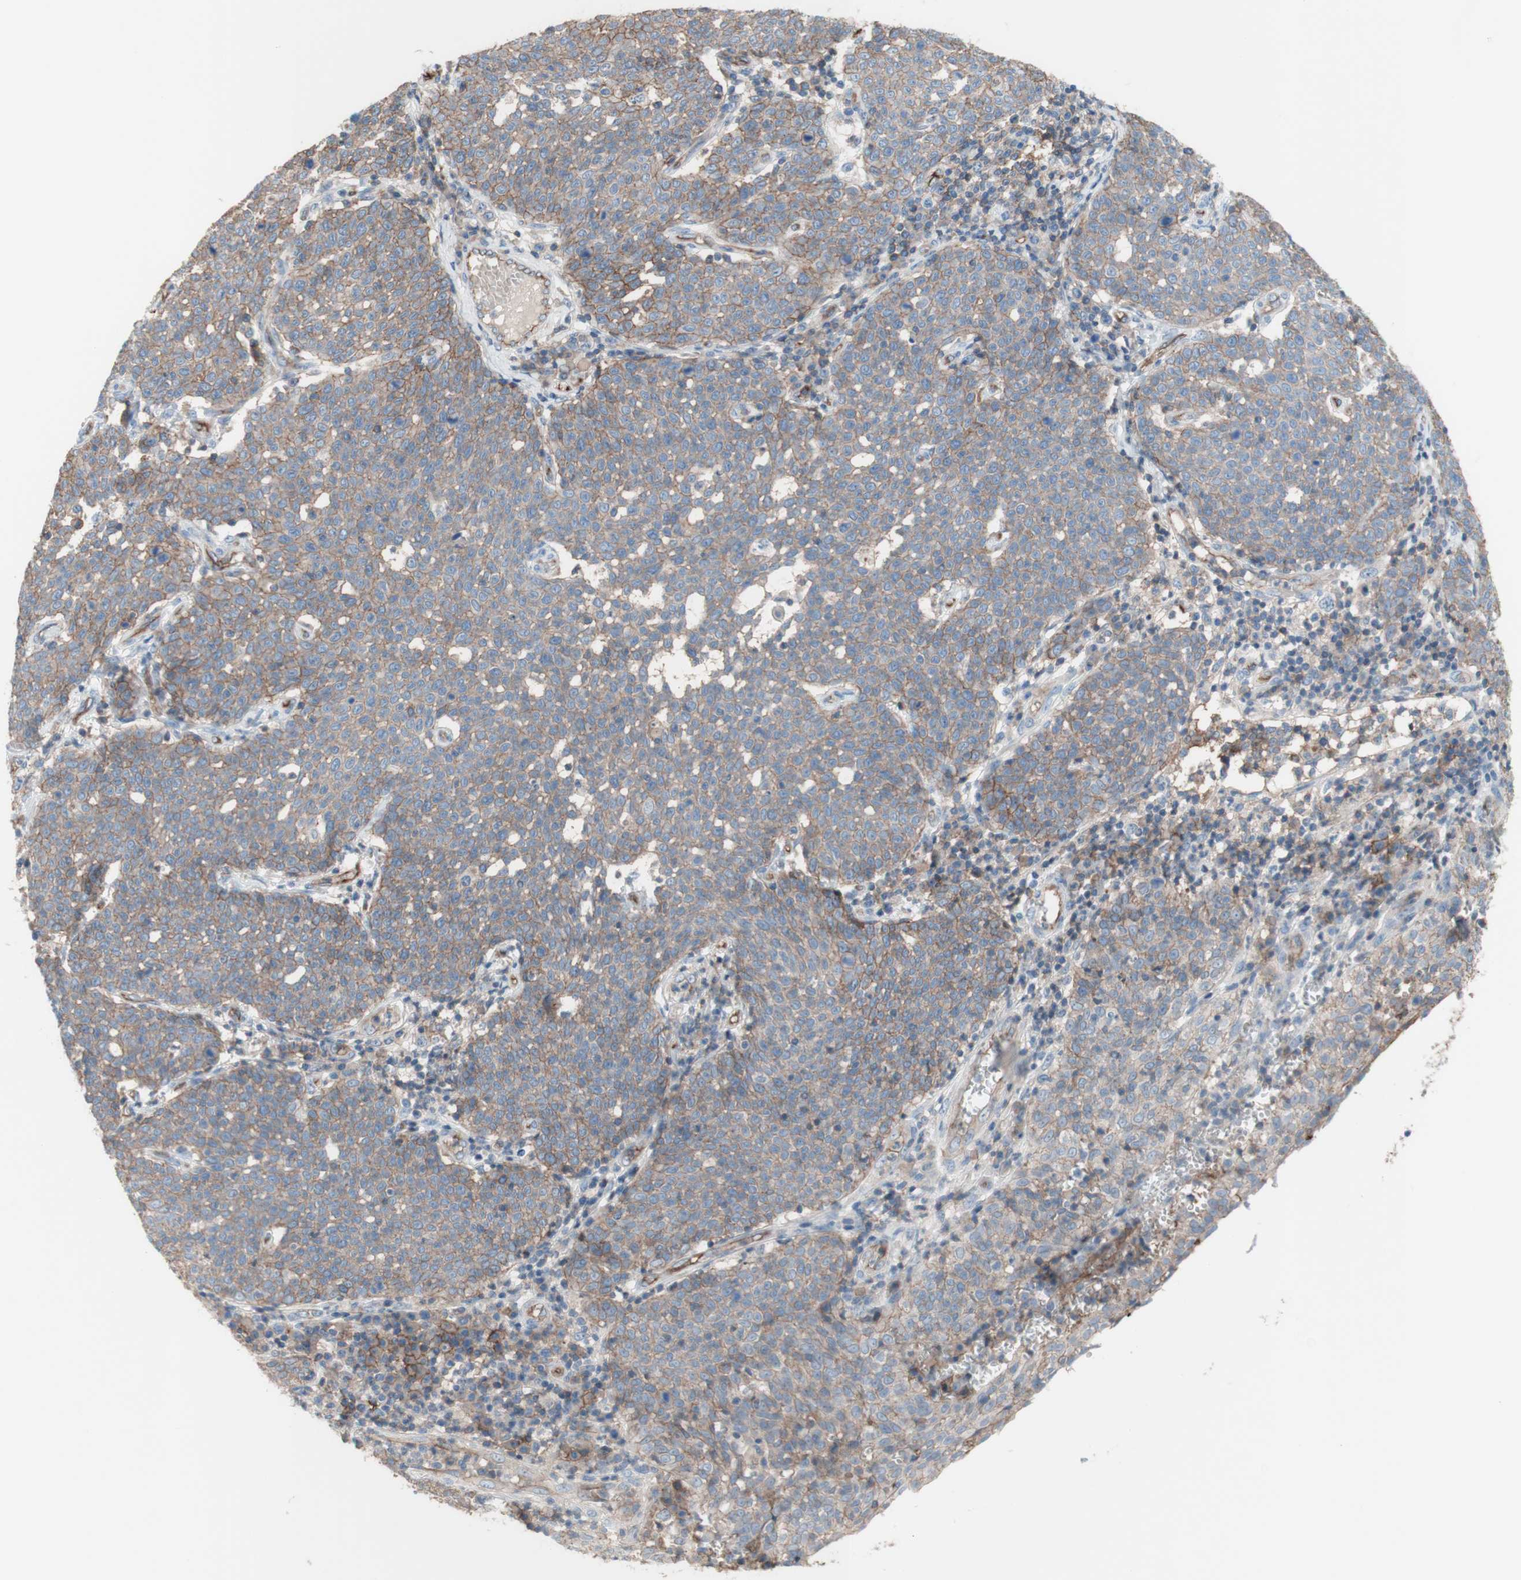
{"staining": {"intensity": "weak", "quantity": ">75%", "location": "cytoplasmic/membranous"}, "tissue": "cervical cancer", "cell_type": "Tumor cells", "image_type": "cancer", "snomed": [{"axis": "morphology", "description": "Squamous cell carcinoma, NOS"}, {"axis": "topography", "description": "Cervix"}], "caption": "Brown immunohistochemical staining in human cervical squamous cell carcinoma reveals weak cytoplasmic/membranous expression in approximately >75% of tumor cells.", "gene": "CD46", "patient": {"sex": "female", "age": 34}}